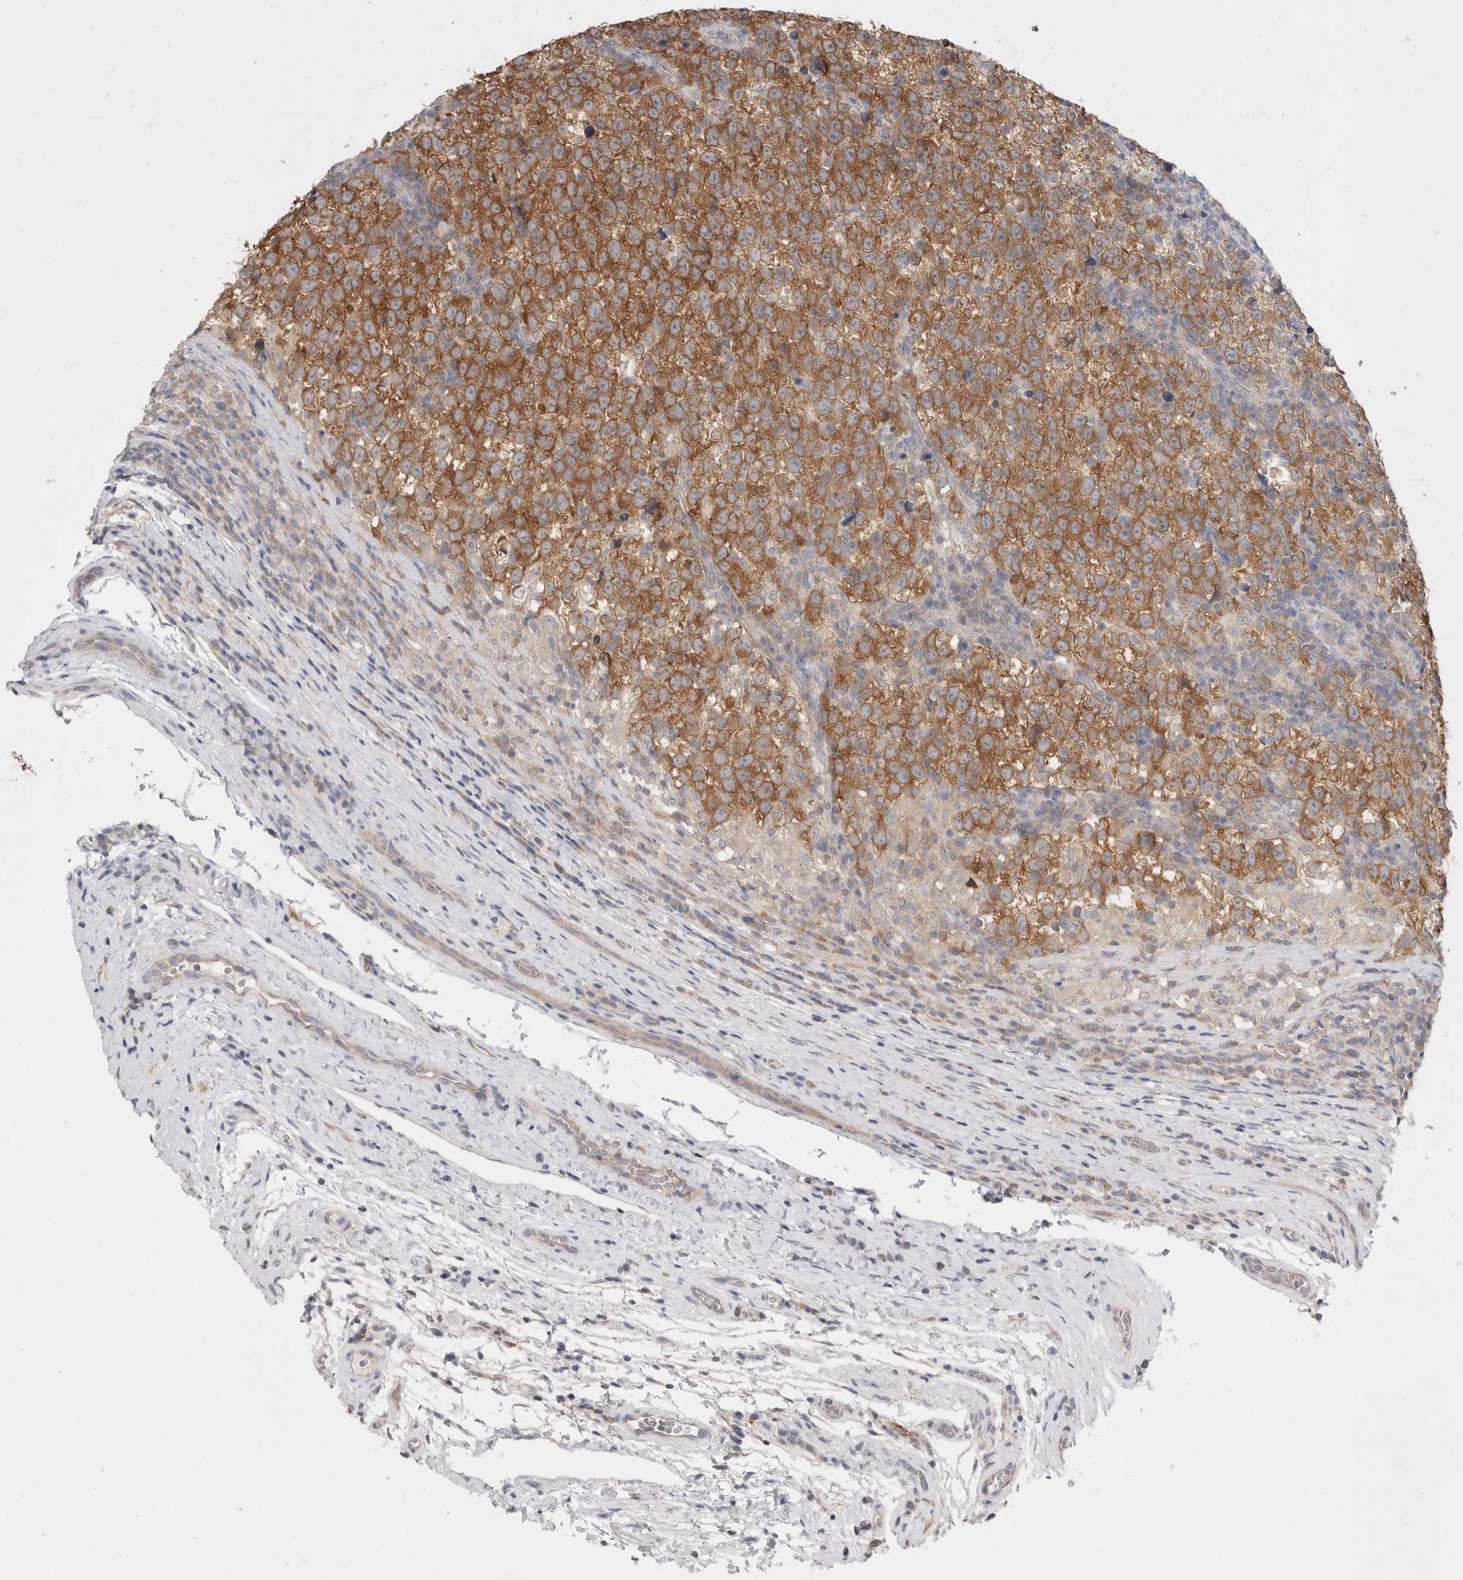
{"staining": {"intensity": "strong", "quantity": ">75%", "location": "cytoplasmic/membranous"}, "tissue": "testis cancer", "cell_type": "Tumor cells", "image_type": "cancer", "snomed": [{"axis": "morphology", "description": "Normal tissue, NOS"}, {"axis": "morphology", "description": "Seminoma, NOS"}, {"axis": "topography", "description": "Testis"}], "caption": "Approximately >75% of tumor cells in human seminoma (testis) reveal strong cytoplasmic/membranous protein expression as visualized by brown immunohistochemical staining.", "gene": "NDOR1", "patient": {"sex": "male", "age": 43}}